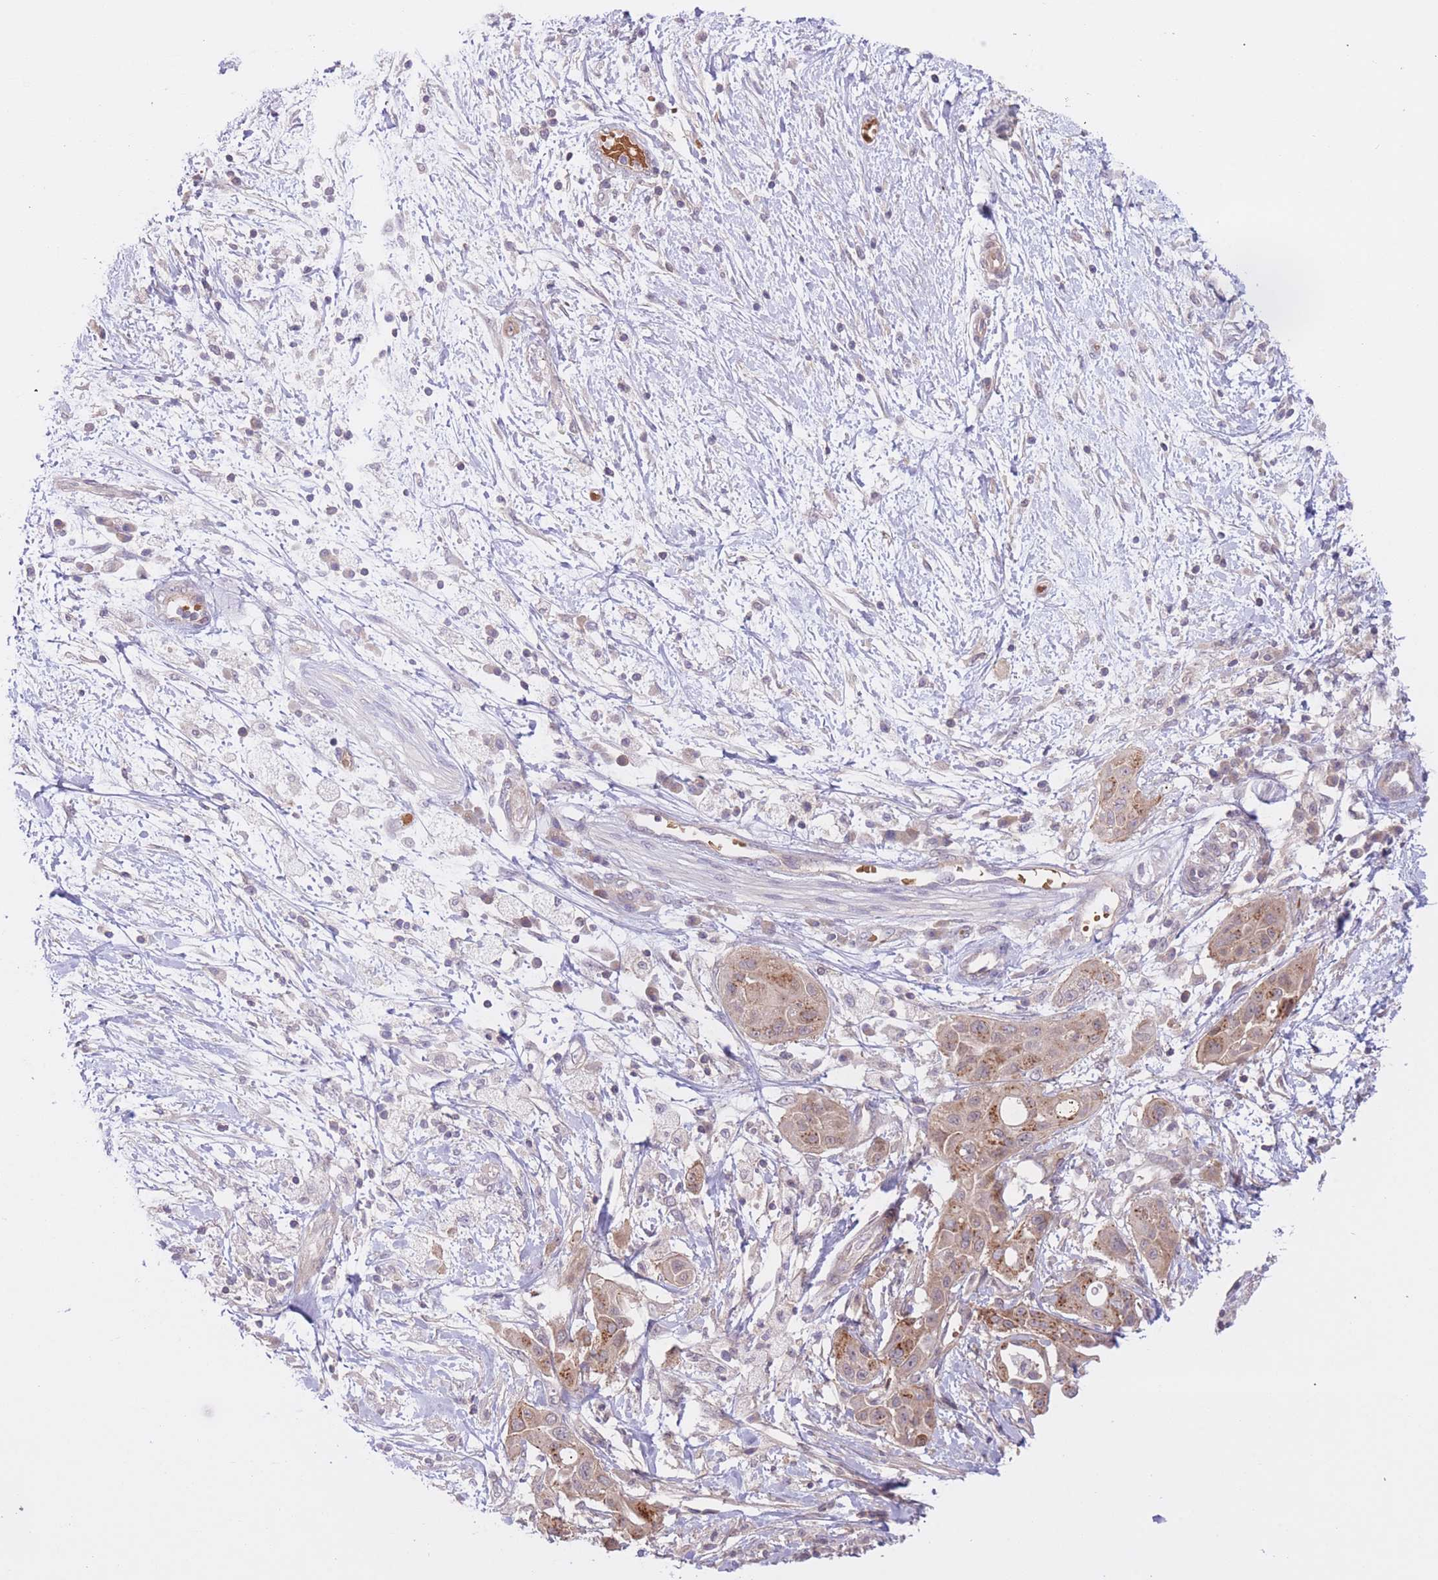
{"staining": {"intensity": "moderate", "quantity": "25%-75%", "location": "cytoplasmic/membranous"}, "tissue": "pancreatic cancer", "cell_type": "Tumor cells", "image_type": "cancer", "snomed": [{"axis": "morphology", "description": "Adenocarcinoma, NOS"}, {"axis": "topography", "description": "Pancreas"}], "caption": "Immunohistochemistry micrograph of pancreatic cancer (adenocarcinoma) stained for a protein (brown), which demonstrates medium levels of moderate cytoplasmic/membranous positivity in about 25%-75% of tumor cells.", "gene": "FUT5", "patient": {"sex": "male", "age": 68}}